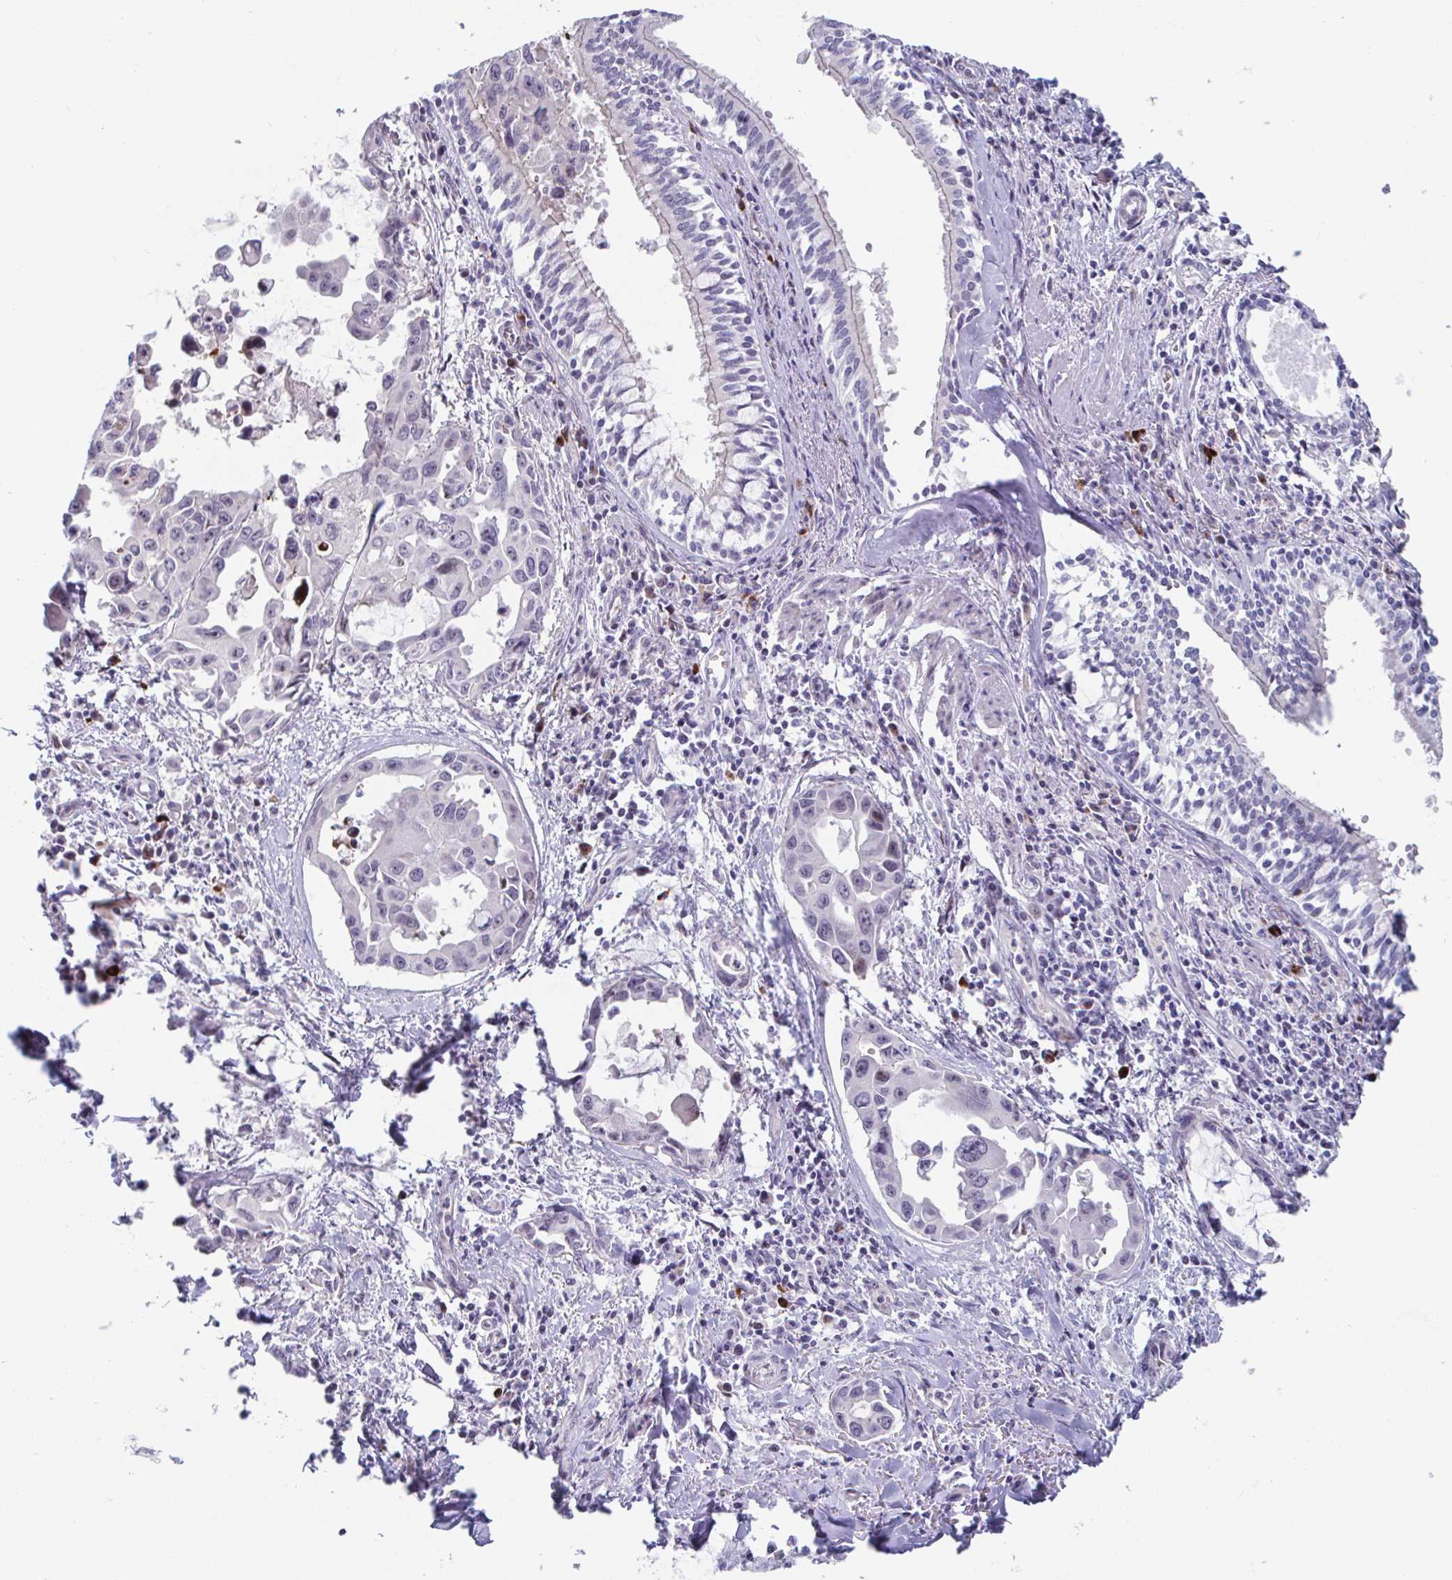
{"staining": {"intensity": "negative", "quantity": "none", "location": "none"}, "tissue": "lung cancer", "cell_type": "Tumor cells", "image_type": "cancer", "snomed": [{"axis": "morphology", "description": "Adenocarcinoma, NOS"}, {"axis": "topography", "description": "Lung"}], "caption": "An immunohistochemistry micrograph of lung adenocarcinoma is shown. There is no staining in tumor cells of lung adenocarcinoma. The staining was performed using DAB (3,3'-diaminobenzidine) to visualize the protein expression in brown, while the nuclei were stained in blue with hematoxylin (Magnification: 20x).", "gene": "DUXA", "patient": {"sex": "male", "age": 64}}